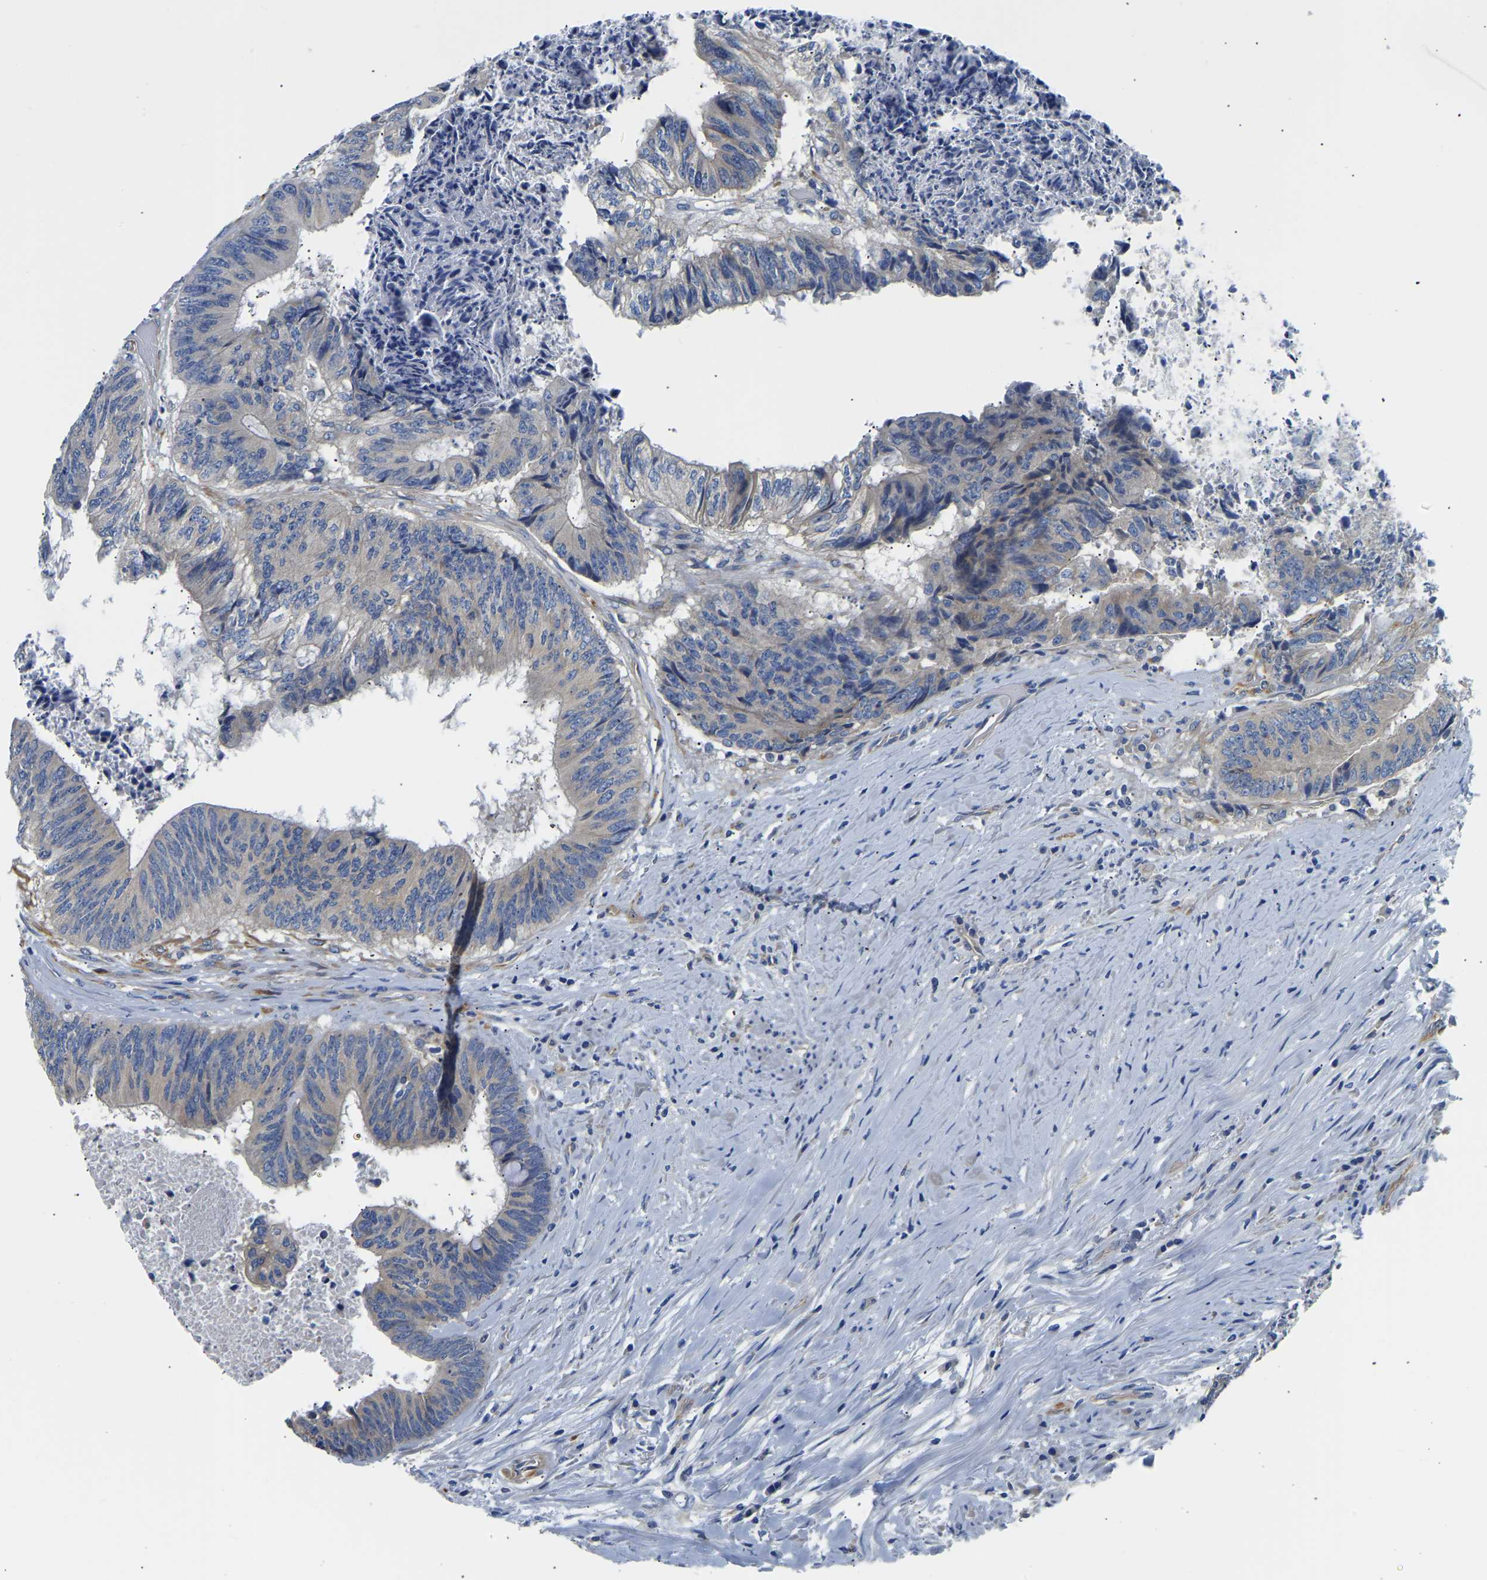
{"staining": {"intensity": "negative", "quantity": "none", "location": "none"}, "tissue": "colorectal cancer", "cell_type": "Tumor cells", "image_type": "cancer", "snomed": [{"axis": "morphology", "description": "Adenocarcinoma, NOS"}, {"axis": "topography", "description": "Rectum"}], "caption": "Tumor cells are negative for brown protein staining in colorectal cancer.", "gene": "CSDE1", "patient": {"sex": "male", "age": 72}}